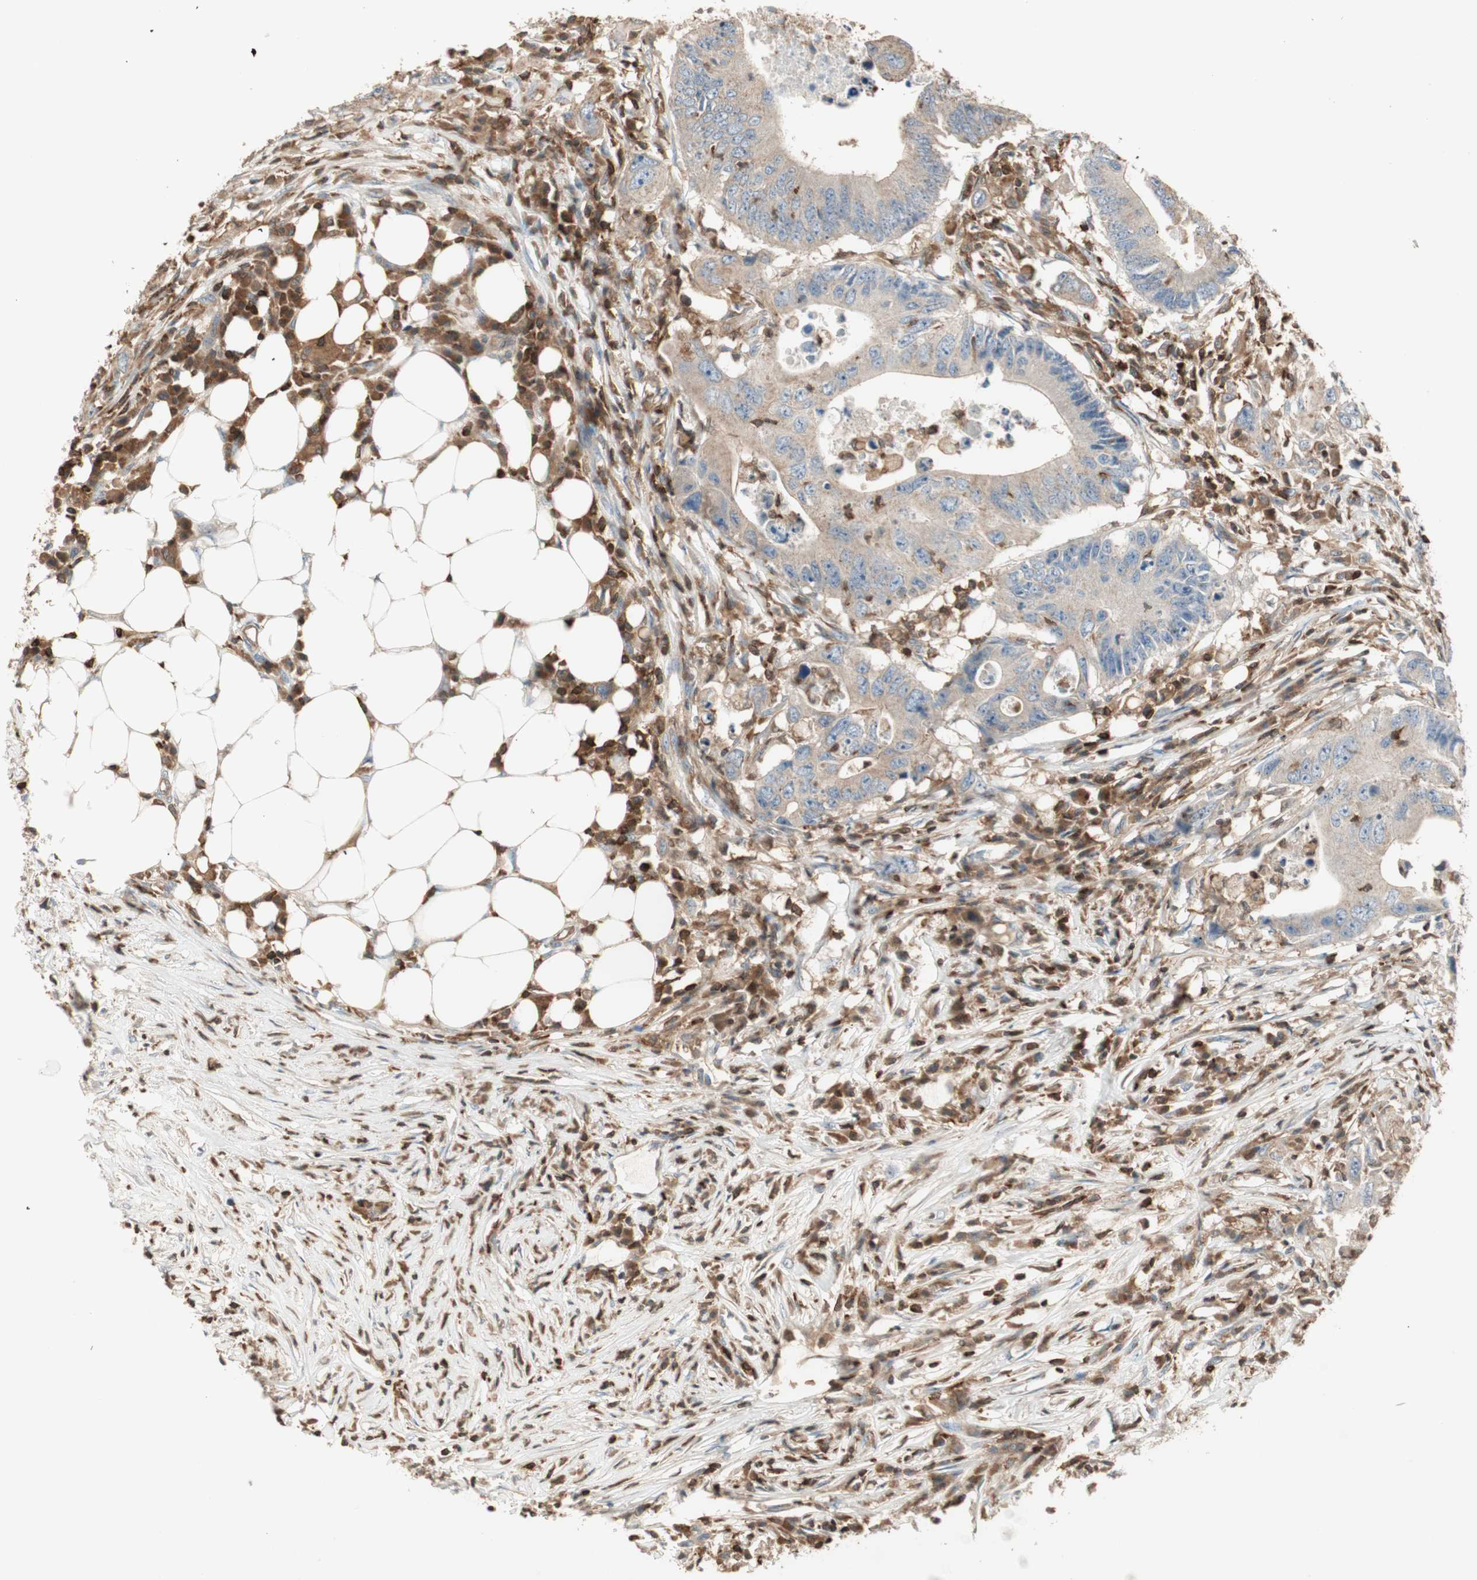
{"staining": {"intensity": "weak", "quantity": ">75%", "location": "cytoplasmic/membranous"}, "tissue": "colorectal cancer", "cell_type": "Tumor cells", "image_type": "cancer", "snomed": [{"axis": "morphology", "description": "Adenocarcinoma, NOS"}, {"axis": "topography", "description": "Colon"}], "caption": "Adenocarcinoma (colorectal) stained for a protein (brown) shows weak cytoplasmic/membranous positive positivity in about >75% of tumor cells.", "gene": "CRLF3", "patient": {"sex": "male", "age": 71}}